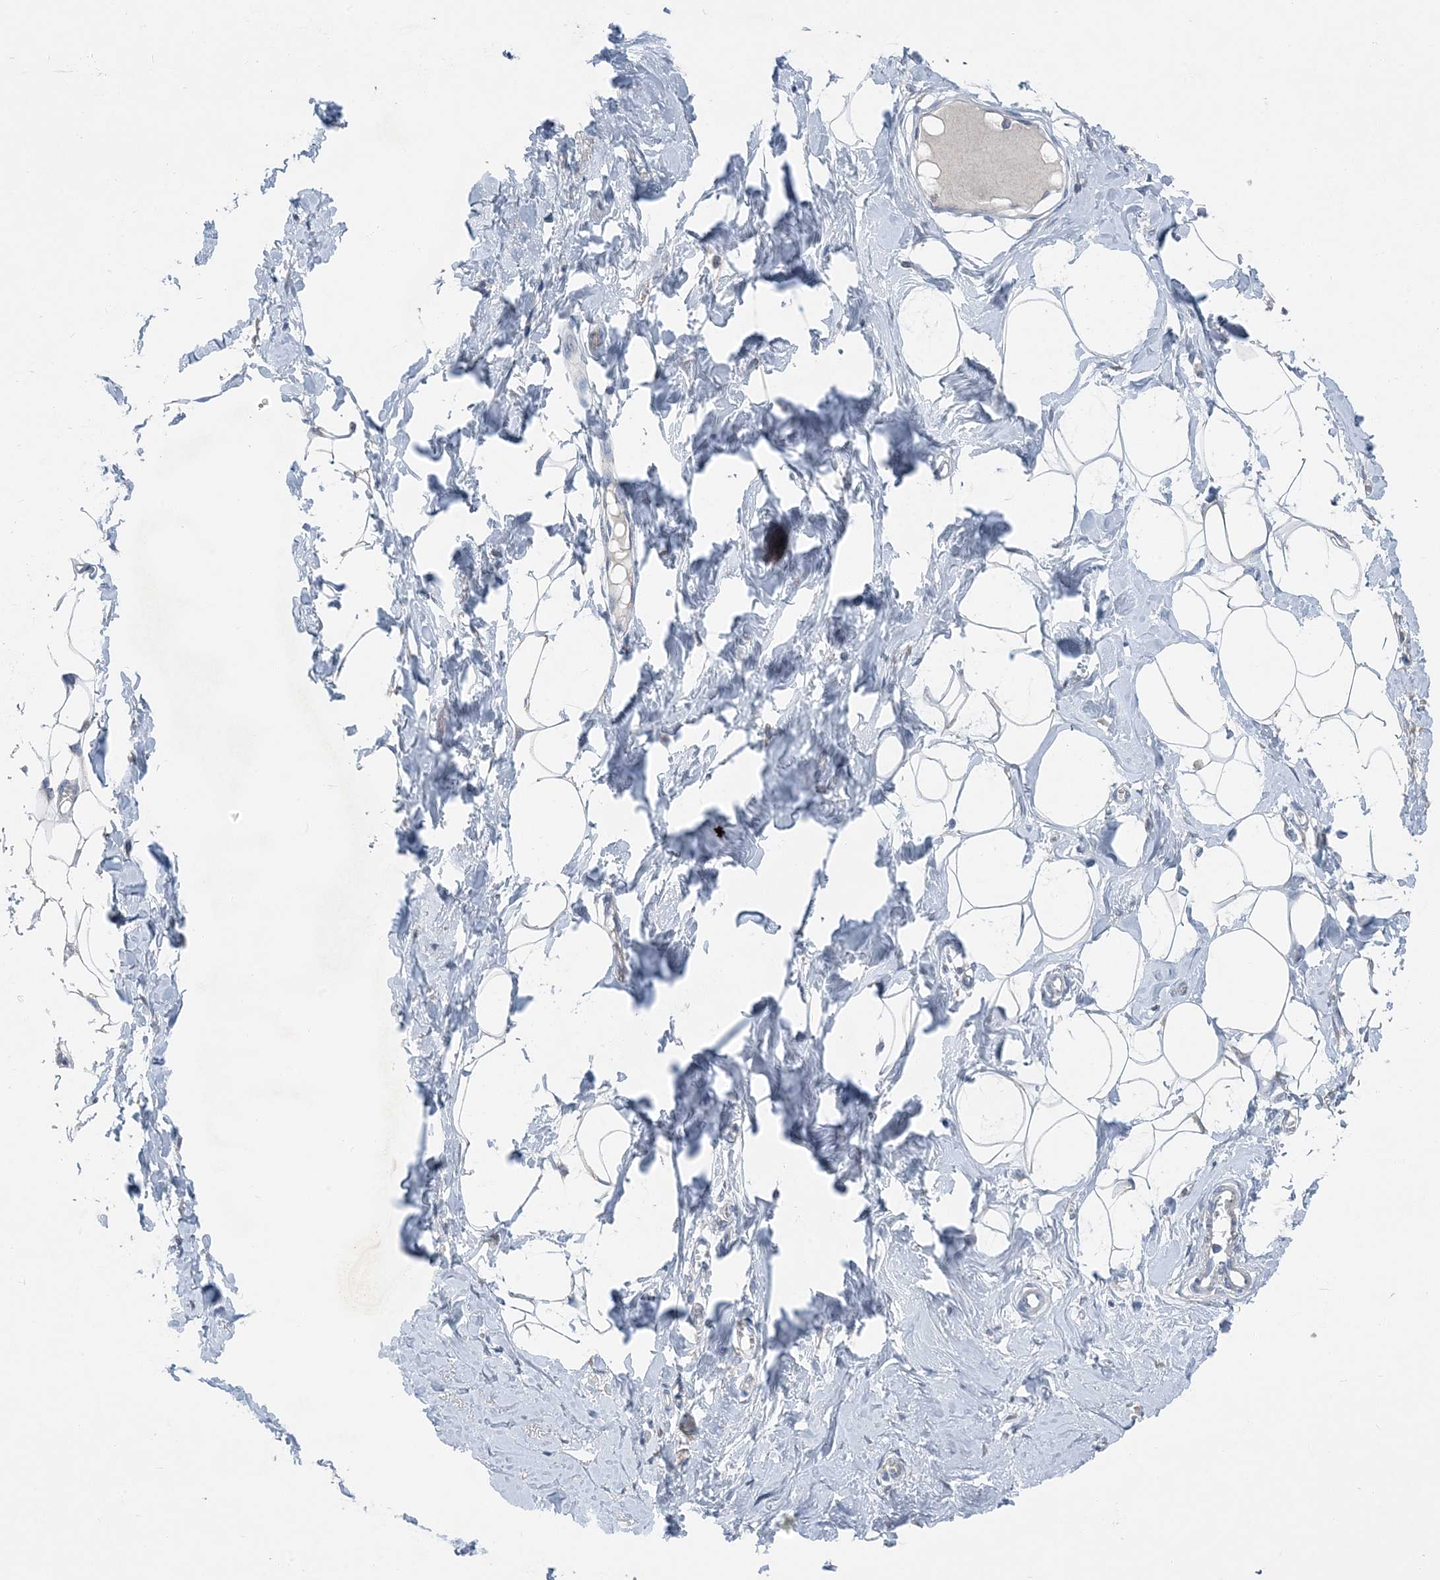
{"staining": {"intensity": "negative", "quantity": "none", "location": "none"}, "tissue": "breast", "cell_type": "Adipocytes", "image_type": "normal", "snomed": [{"axis": "morphology", "description": "Normal tissue, NOS"}, {"axis": "topography", "description": "Breast"}], "caption": "DAB immunohistochemical staining of benign human breast shows no significant staining in adipocytes. (Brightfield microscopy of DAB immunohistochemistry (IHC) at high magnification).", "gene": "DHX30", "patient": {"sex": "female", "age": 27}}